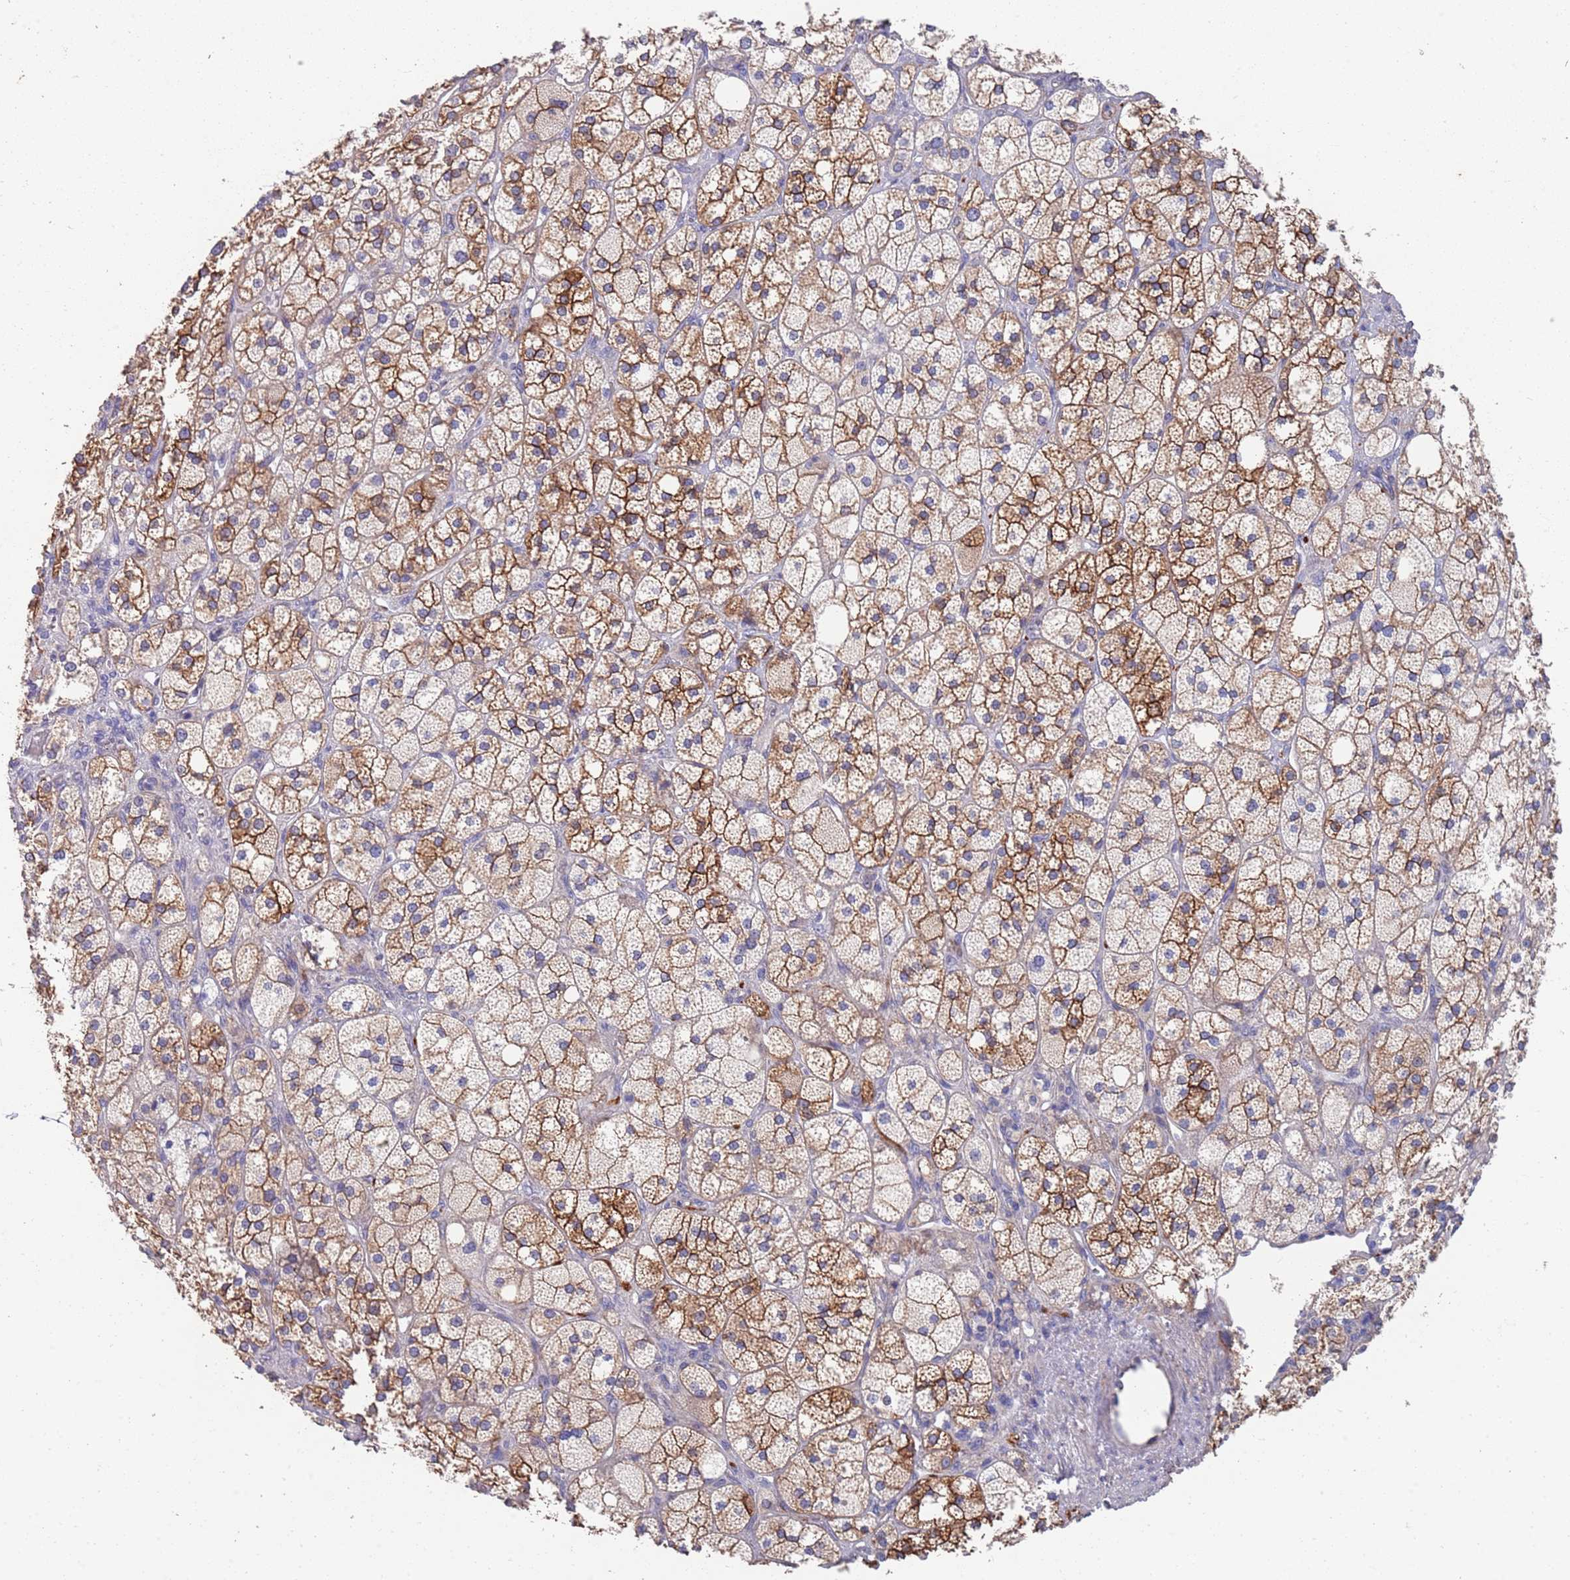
{"staining": {"intensity": "strong", "quantity": "25%-75%", "location": "cytoplasmic/membranous"}, "tissue": "adrenal gland", "cell_type": "Glandular cells", "image_type": "normal", "snomed": [{"axis": "morphology", "description": "Normal tissue, NOS"}, {"axis": "topography", "description": "Adrenal gland"}], "caption": "Immunohistochemistry micrograph of unremarkable adrenal gland stained for a protein (brown), which exhibits high levels of strong cytoplasmic/membranous expression in approximately 25%-75% of glandular cells.", "gene": "ANK2", "patient": {"sex": "male", "age": 61}}